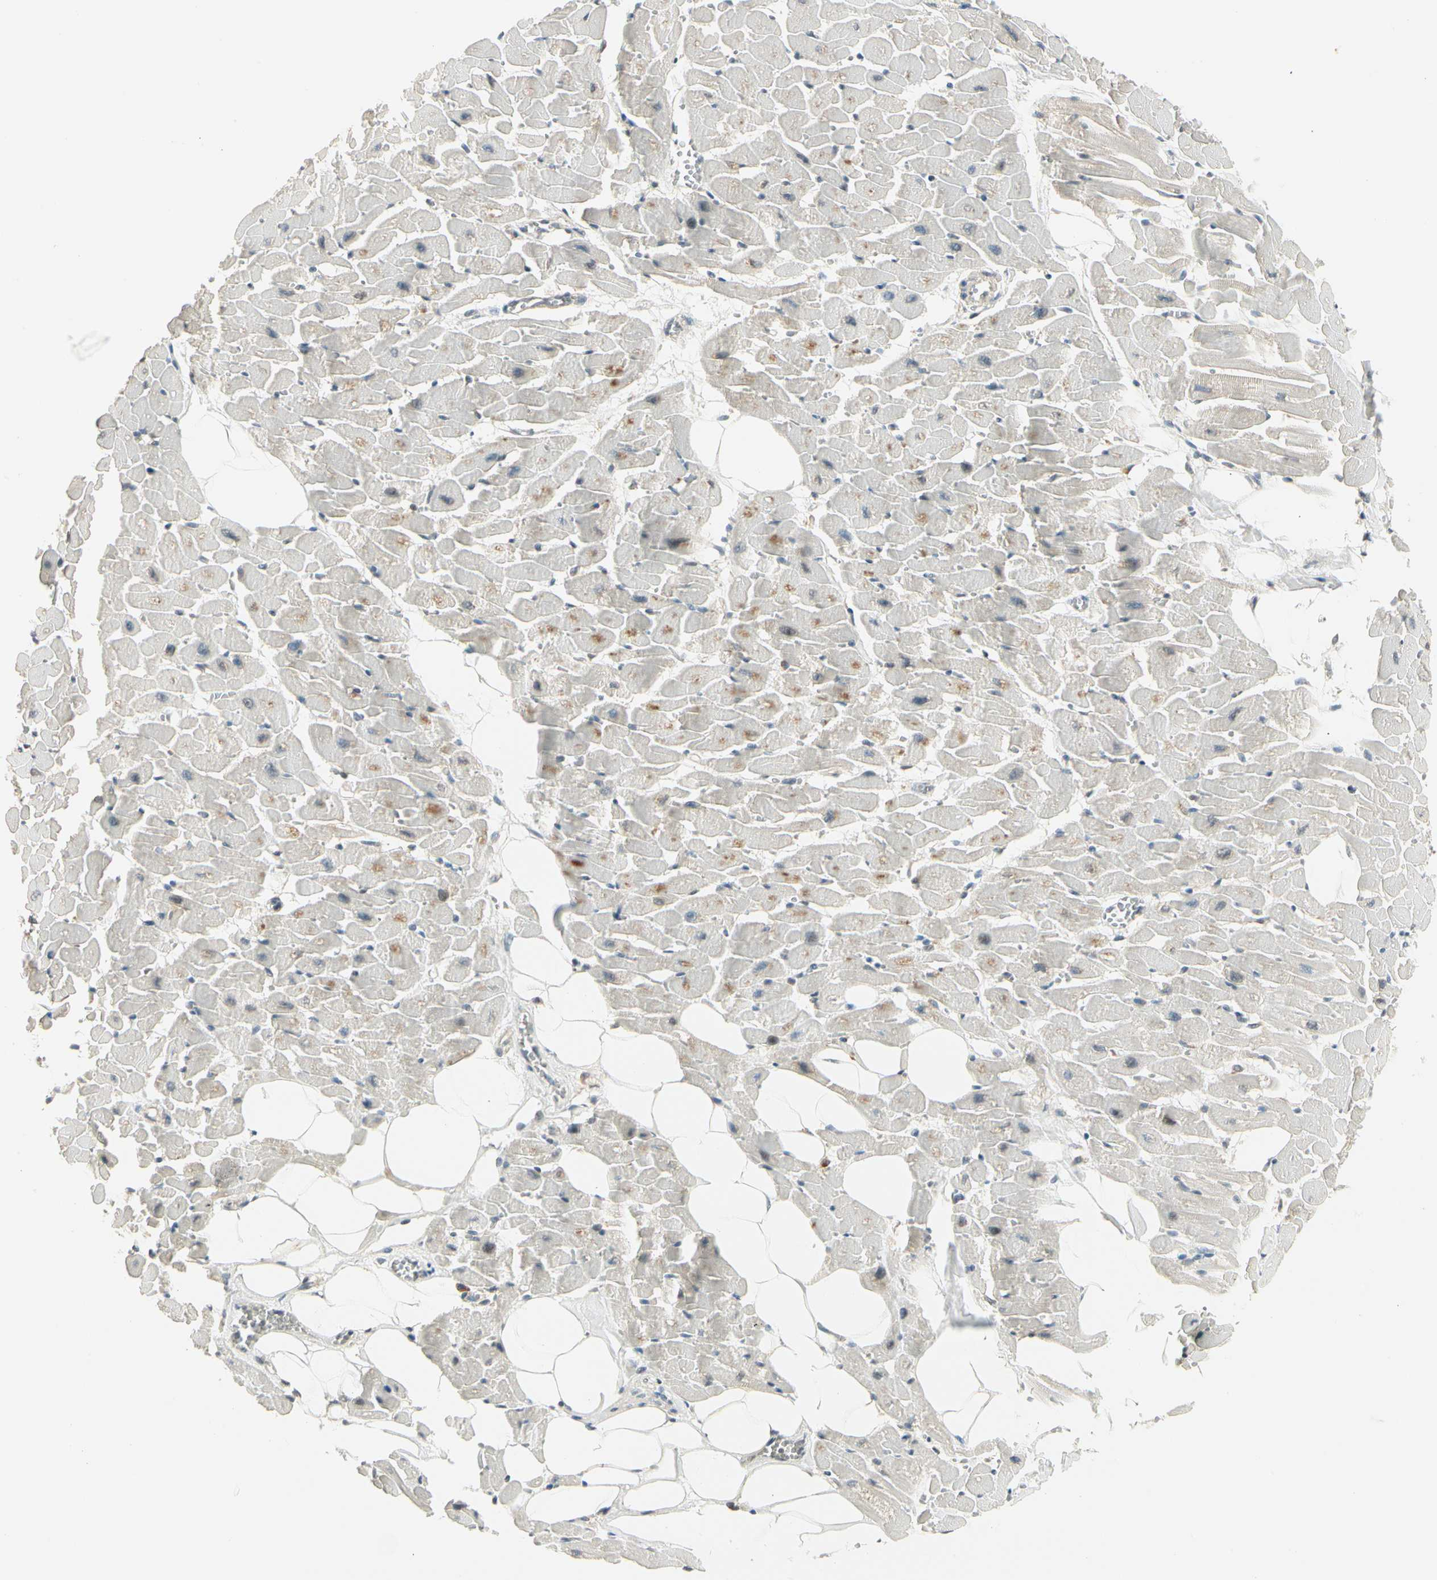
{"staining": {"intensity": "moderate", "quantity": "<25%", "location": "cytoplasmic/membranous"}, "tissue": "heart muscle", "cell_type": "Cardiomyocytes", "image_type": "normal", "snomed": [{"axis": "morphology", "description": "Normal tissue, NOS"}, {"axis": "topography", "description": "Heart"}], "caption": "About <25% of cardiomyocytes in normal human heart muscle reveal moderate cytoplasmic/membranous protein expression as visualized by brown immunohistochemical staining.", "gene": "MANSC1", "patient": {"sex": "female", "age": 19}}